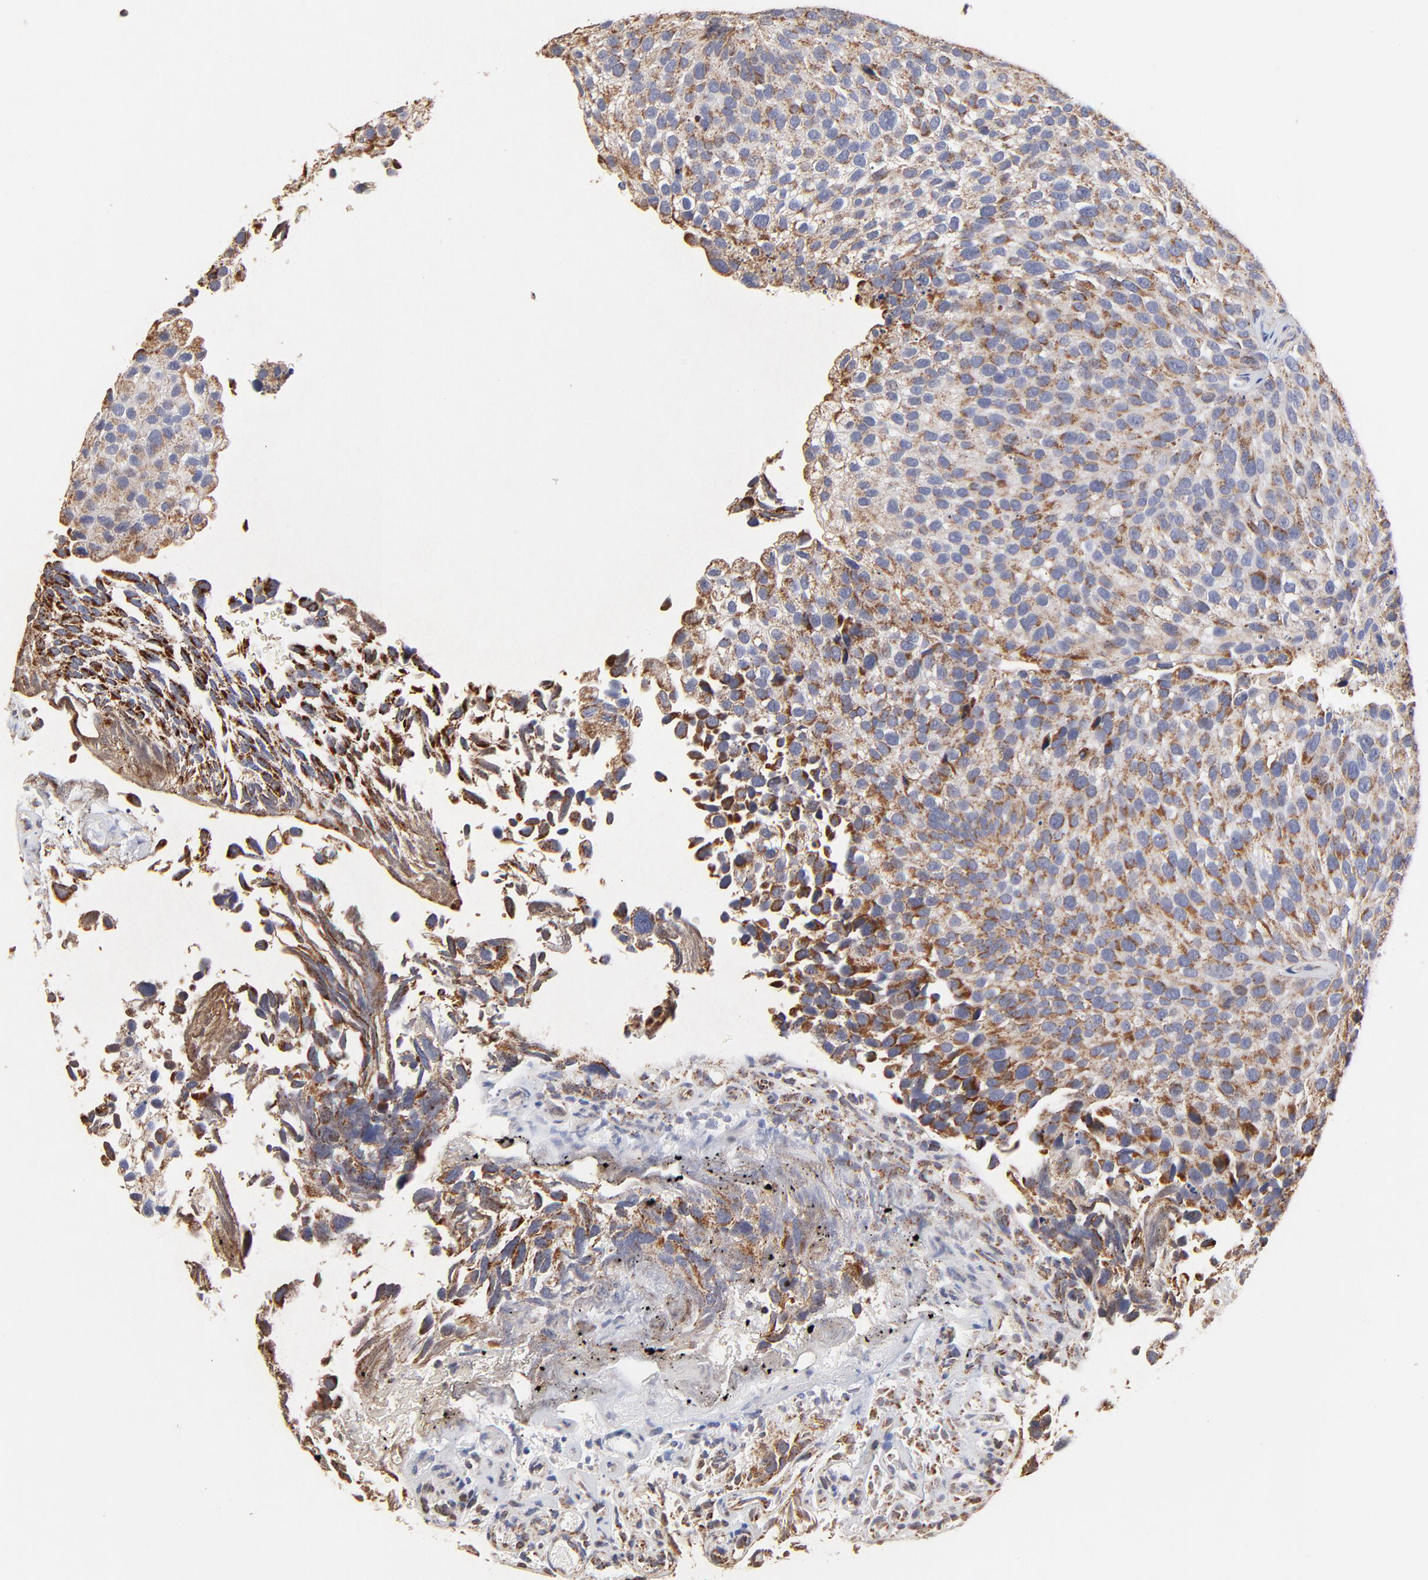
{"staining": {"intensity": "moderate", "quantity": ">75%", "location": "cytoplasmic/membranous"}, "tissue": "urothelial cancer", "cell_type": "Tumor cells", "image_type": "cancer", "snomed": [{"axis": "morphology", "description": "Urothelial carcinoma, High grade"}, {"axis": "topography", "description": "Urinary bladder"}], "caption": "Protein analysis of urothelial cancer tissue displays moderate cytoplasmic/membranous expression in about >75% of tumor cells.", "gene": "SSBP1", "patient": {"sex": "male", "age": 72}}